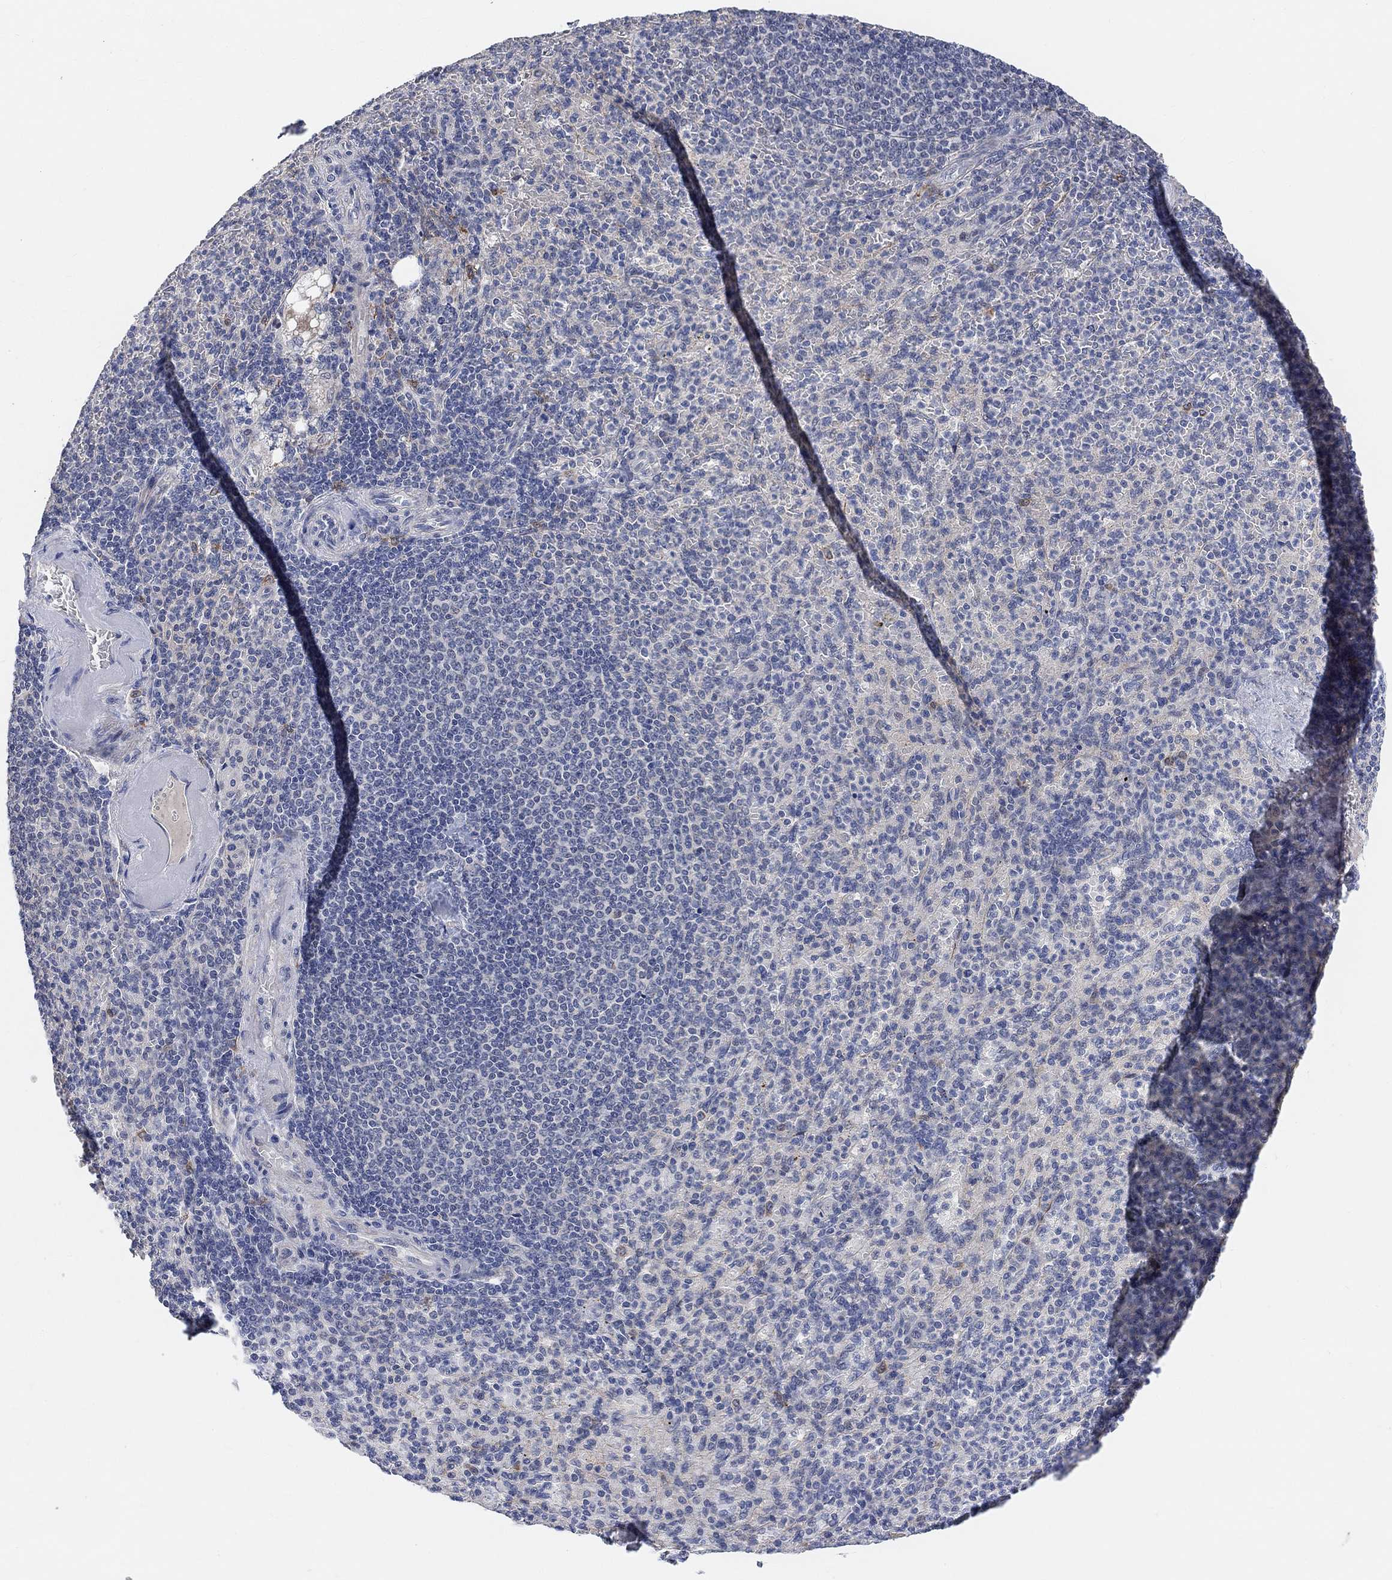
{"staining": {"intensity": "negative", "quantity": "none", "location": "none"}, "tissue": "spleen", "cell_type": "Cells in red pulp", "image_type": "normal", "snomed": [{"axis": "morphology", "description": "Normal tissue, NOS"}, {"axis": "topography", "description": "Spleen"}], "caption": "This micrograph is of normal spleen stained with IHC to label a protein in brown with the nuclei are counter-stained blue. There is no staining in cells in red pulp. (IHC, brightfield microscopy, high magnification).", "gene": "HCRTR1", "patient": {"sex": "female", "age": 74}}